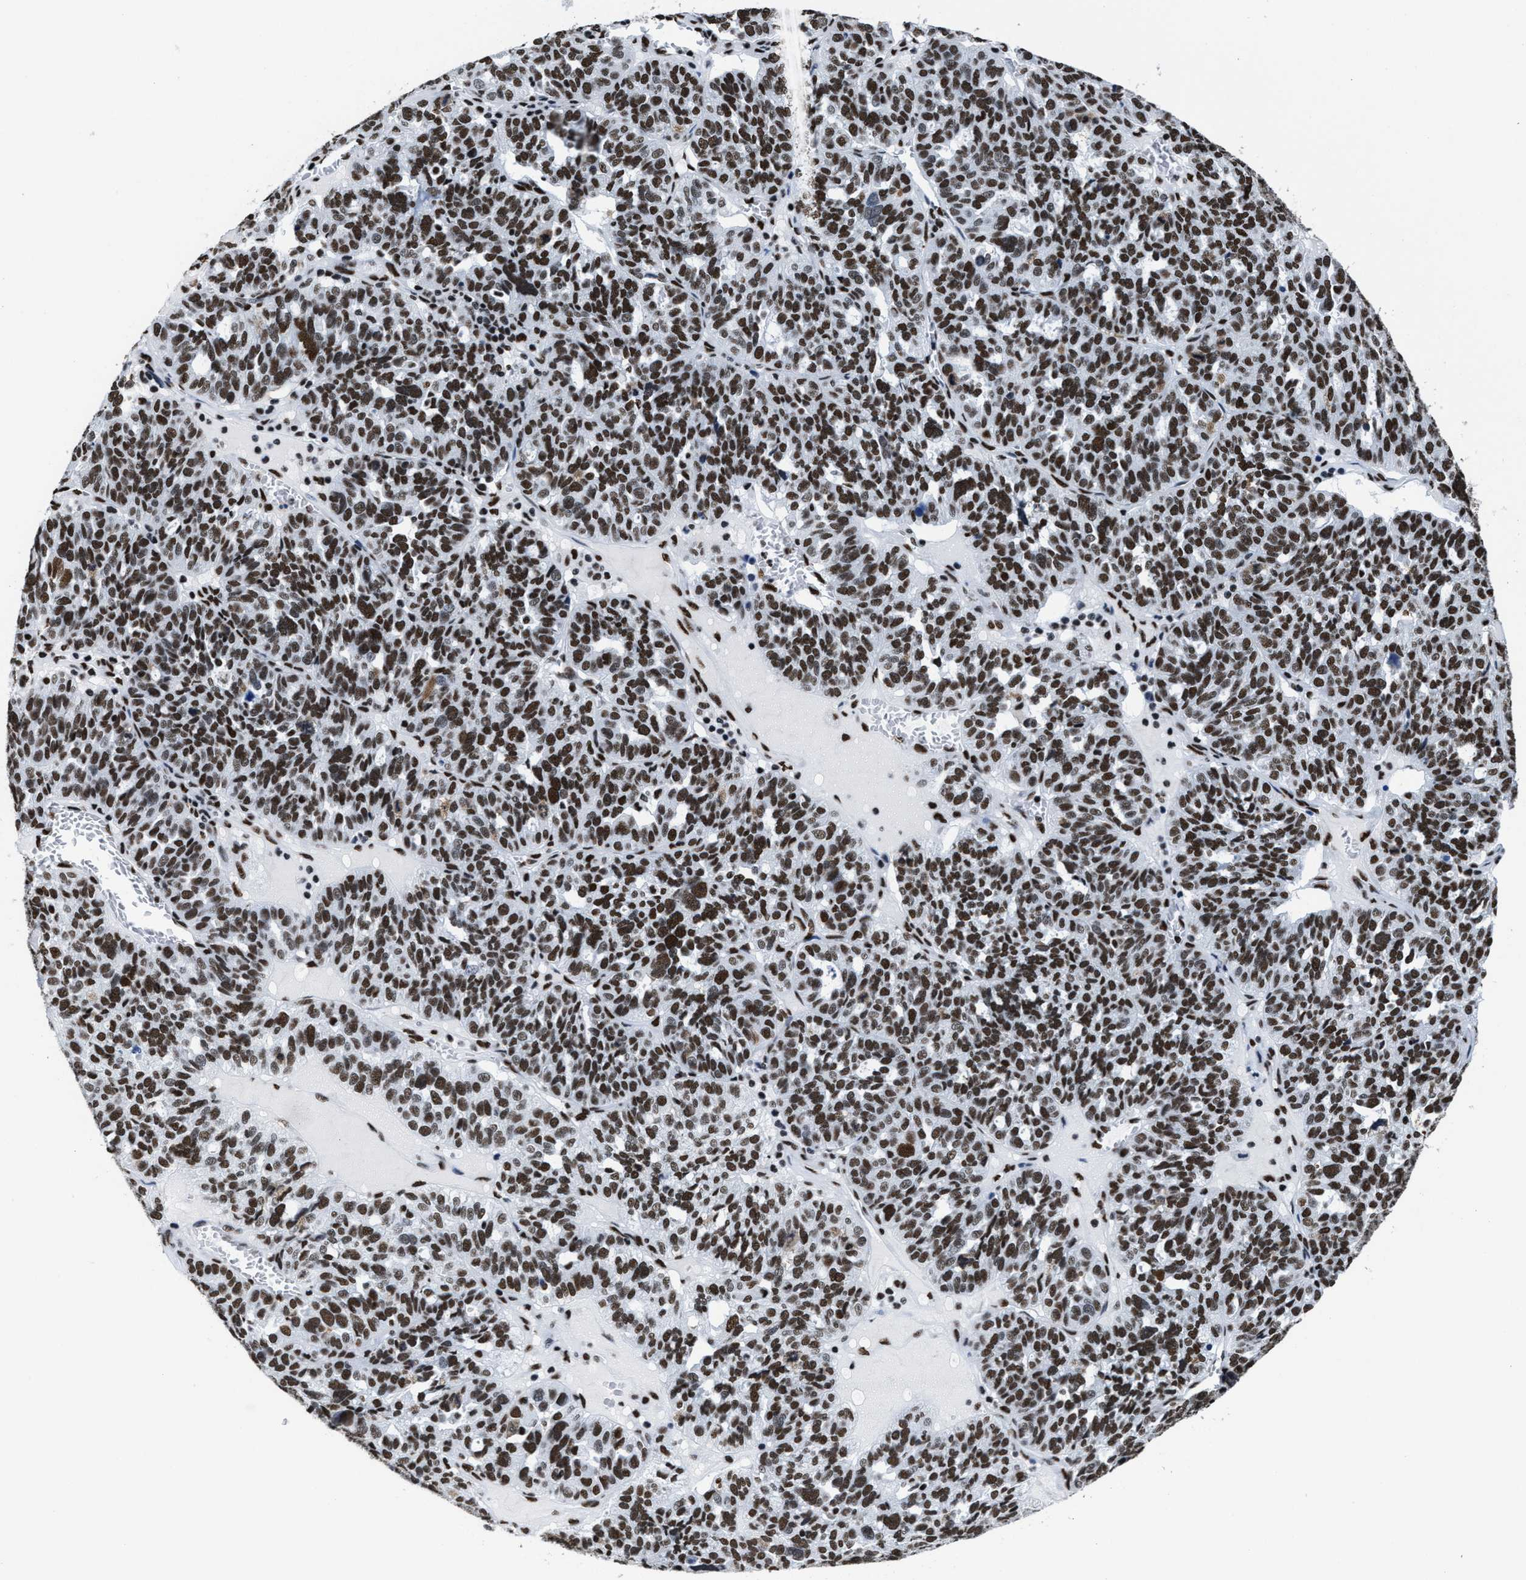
{"staining": {"intensity": "moderate", "quantity": ">75%", "location": "nuclear"}, "tissue": "ovarian cancer", "cell_type": "Tumor cells", "image_type": "cancer", "snomed": [{"axis": "morphology", "description": "Cystadenocarcinoma, serous, NOS"}, {"axis": "topography", "description": "Ovary"}], "caption": "Immunohistochemical staining of human ovarian cancer shows medium levels of moderate nuclear positivity in about >75% of tumor cells. Immunohistochemistry (ihc) stains the protein in brown and the nuclei are stained blue.", "gene": "SMARCC2", "patient": {"sex": "female", "age": 59}}